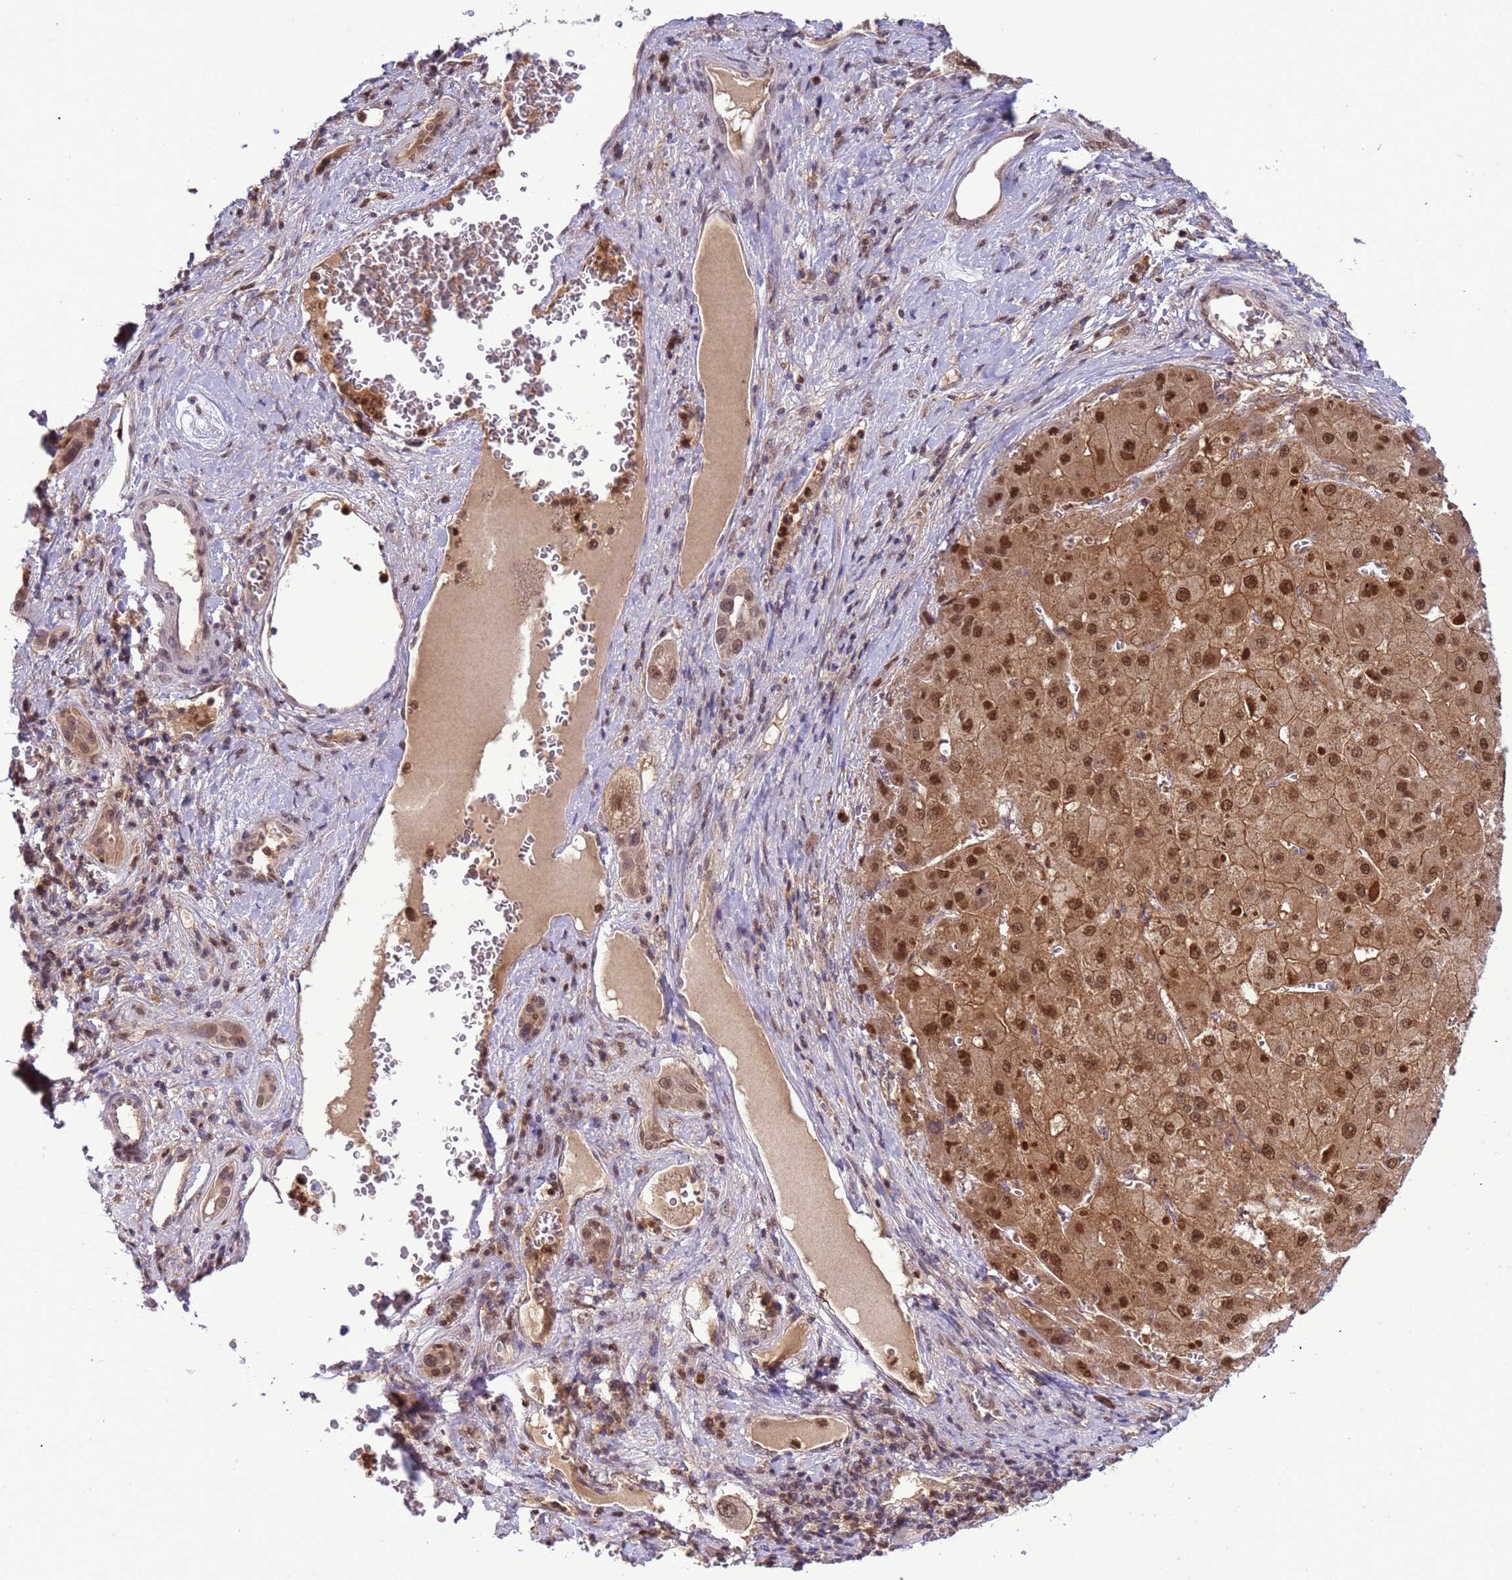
{"staining": {"intensity": "moderate", "quantity": ">75%", "location": "cytoplasmic/membranous,nuclear"}, "tissue": "liver cancer", "cell_type": "Tumor cells", "image_type": "cancer", "snomed": [{"axis": "morphology", "description": "Carcinoma, Hepatocellular, NOS"}, {"axis": "topography", "description": "Liver"}], "caption": "Immunohistochemical staining of liver hepatocellular carcinoma shows moderate cytoplasmic/membranous and nuclear protein positivity in approximately >75% of tumor cells. The protein of interest is stained brown, and the nuclei are stained in blue (DAB IHC with brightfield microscopy, high magnification).", "gene": "CD53", "patient": {"sex": "female", "age": 73}}